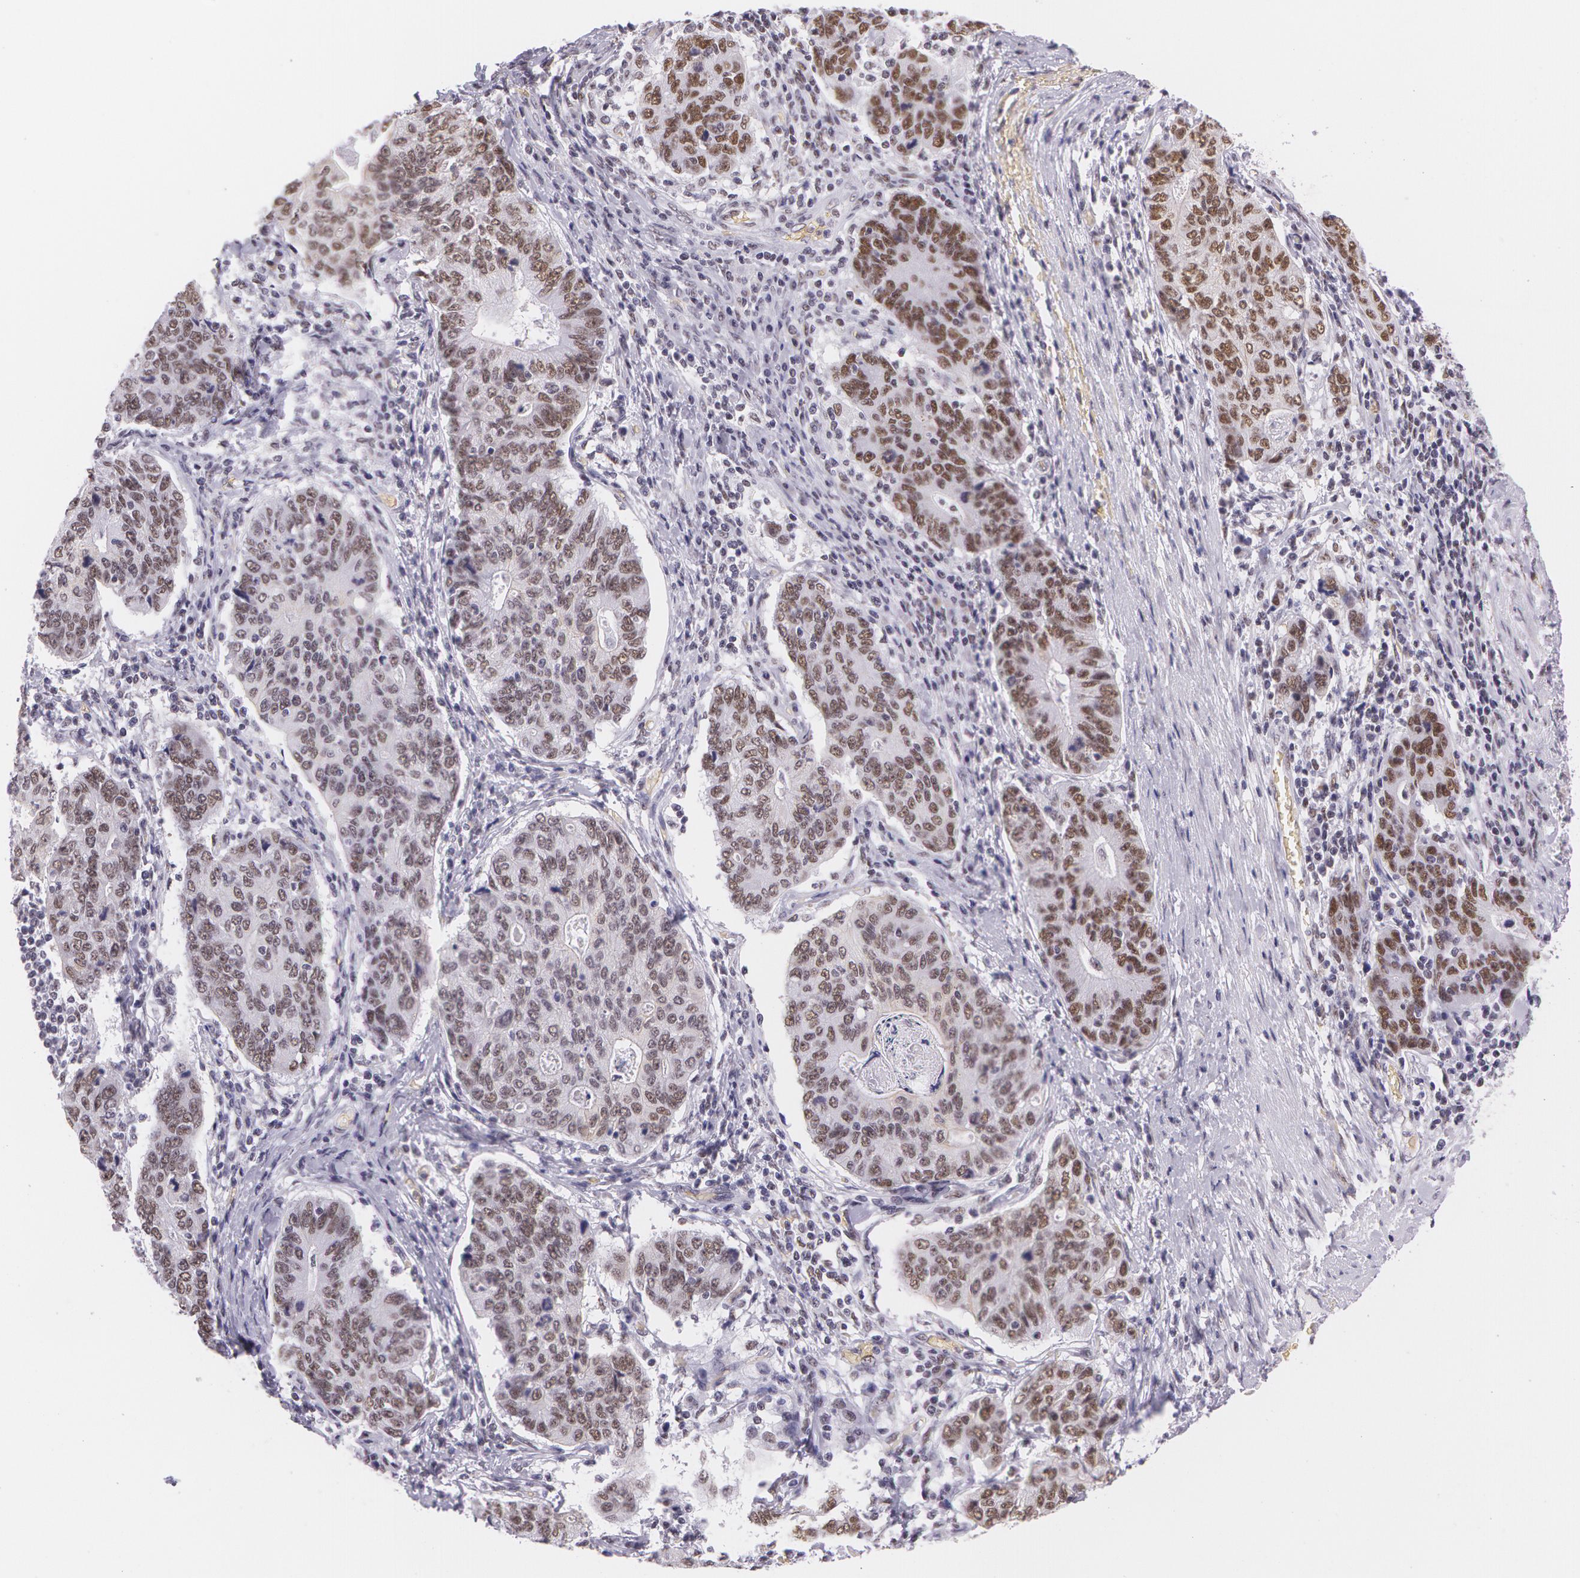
{"staining": {"intensity": "moderate", "quantity": "25%-75%", "location": "nuclear"}, "tissue": "stomach cancer", "cell_type": "Tumor cells", "image_type": "cancer", "snomed": [{"axis": "morphology", "description": "Adenocarcinoma, NOS"}, {"axis": "topography", "description": "Esophagus"}, {"axis": "topography", "description": "Stomach"}], "caption": "A high-resolution image shows immunohistochemistry staining of stomach cancer, which exhibits moderate nuclear positivity in approximately 25%-75% of tumor cells.", "gene": "NBN", "patient": {"sex": "male", "age": 74}}